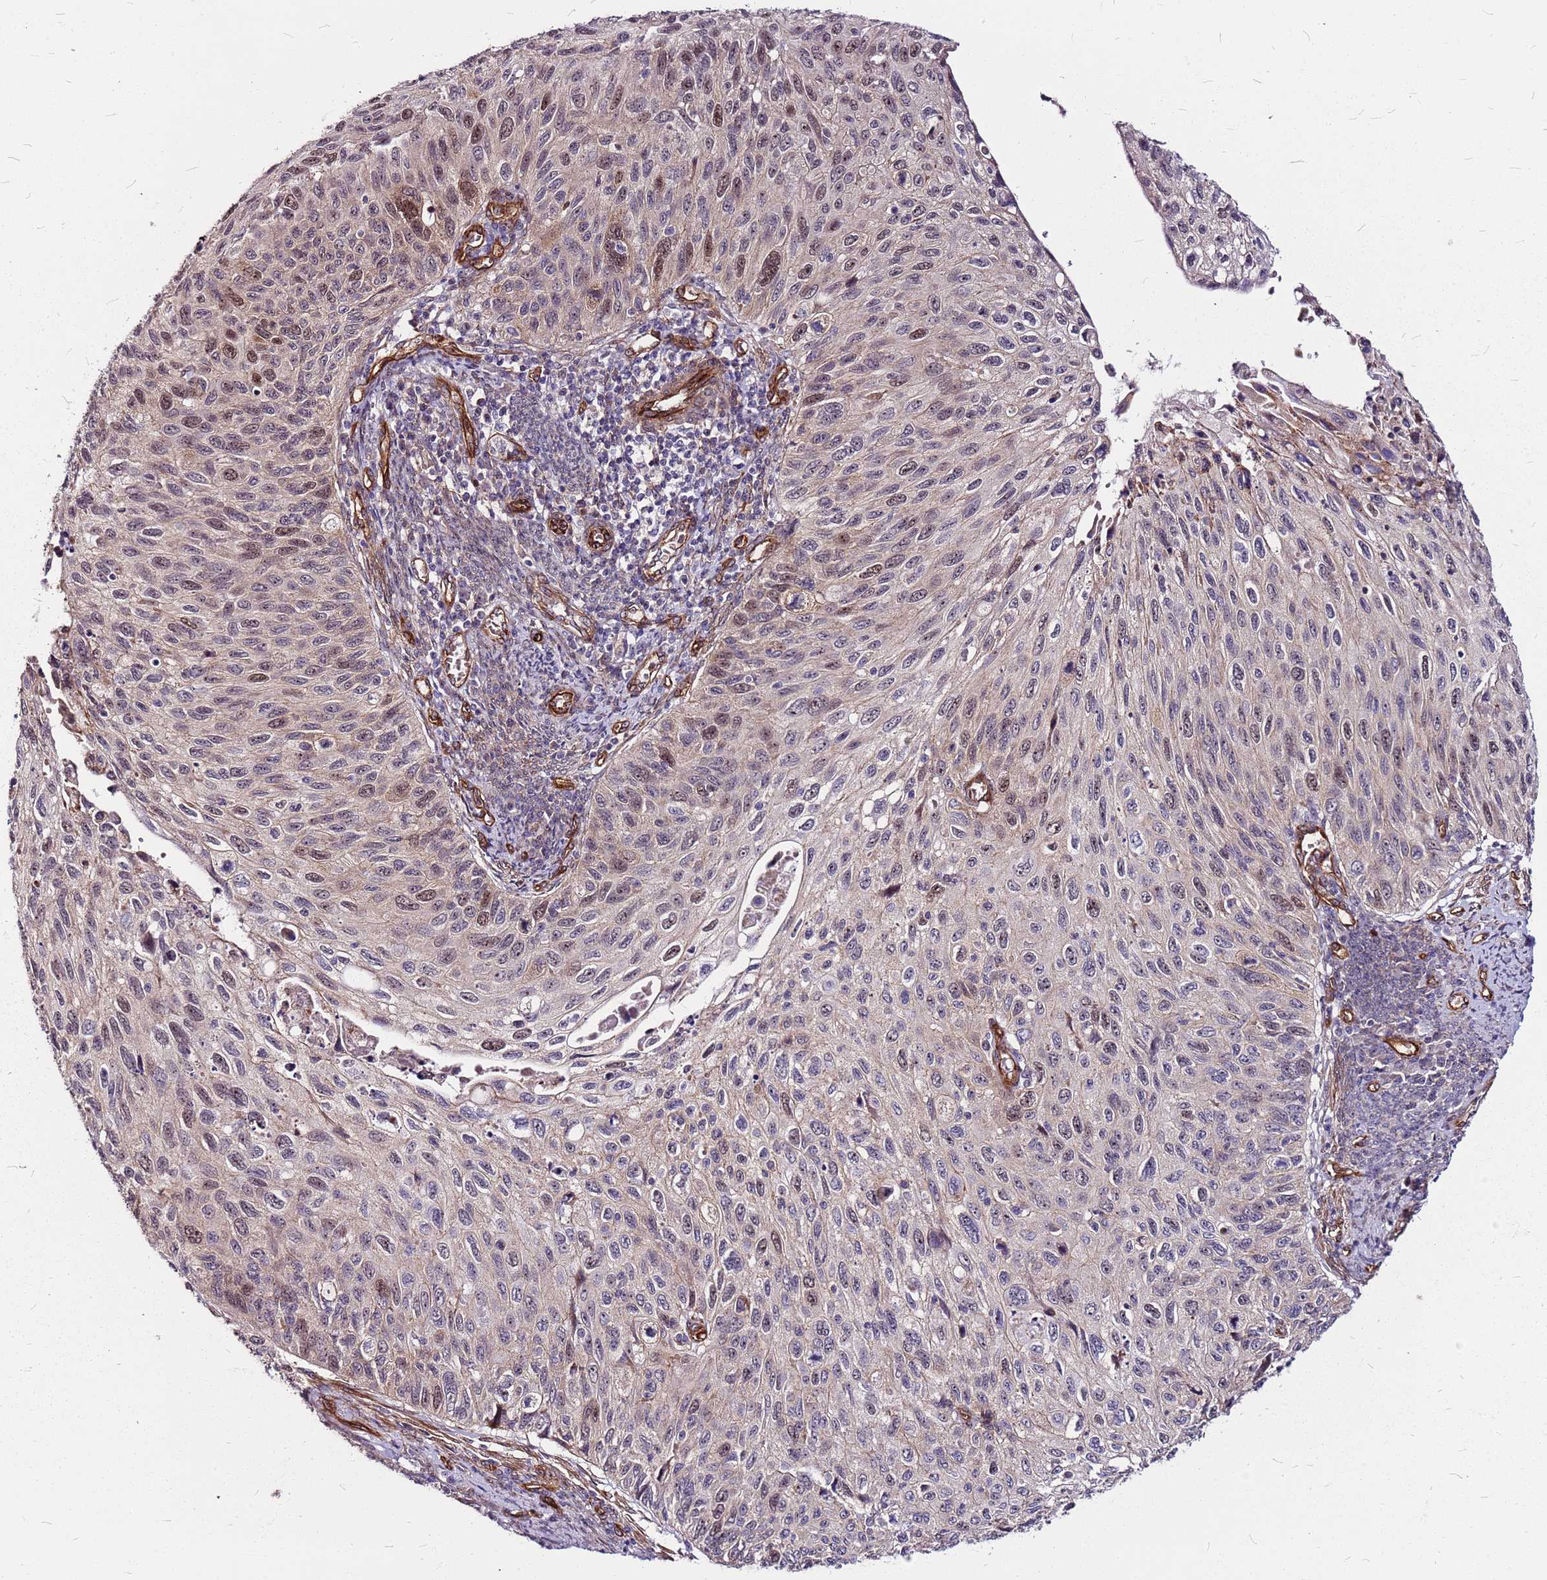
{"staining": {"intensity": "moderate", "quantity": "25%-75%", "location": "nuclear"}, "tissue": "cervical cancer", "cell_type": "Tumor cells", "image_type": "cancer", "snomed": [{"axis": "morphology", "description": "Squamous cell carcinoma, NOS"}, {"axis": "topography", "description": "Cervix"}], "caption": "Cervical cancer stained with a protein marker reveals moderate staining in tumor cells.", "gene": "TOPAZ1", "patient": {"sex": "female", "age": 70}}